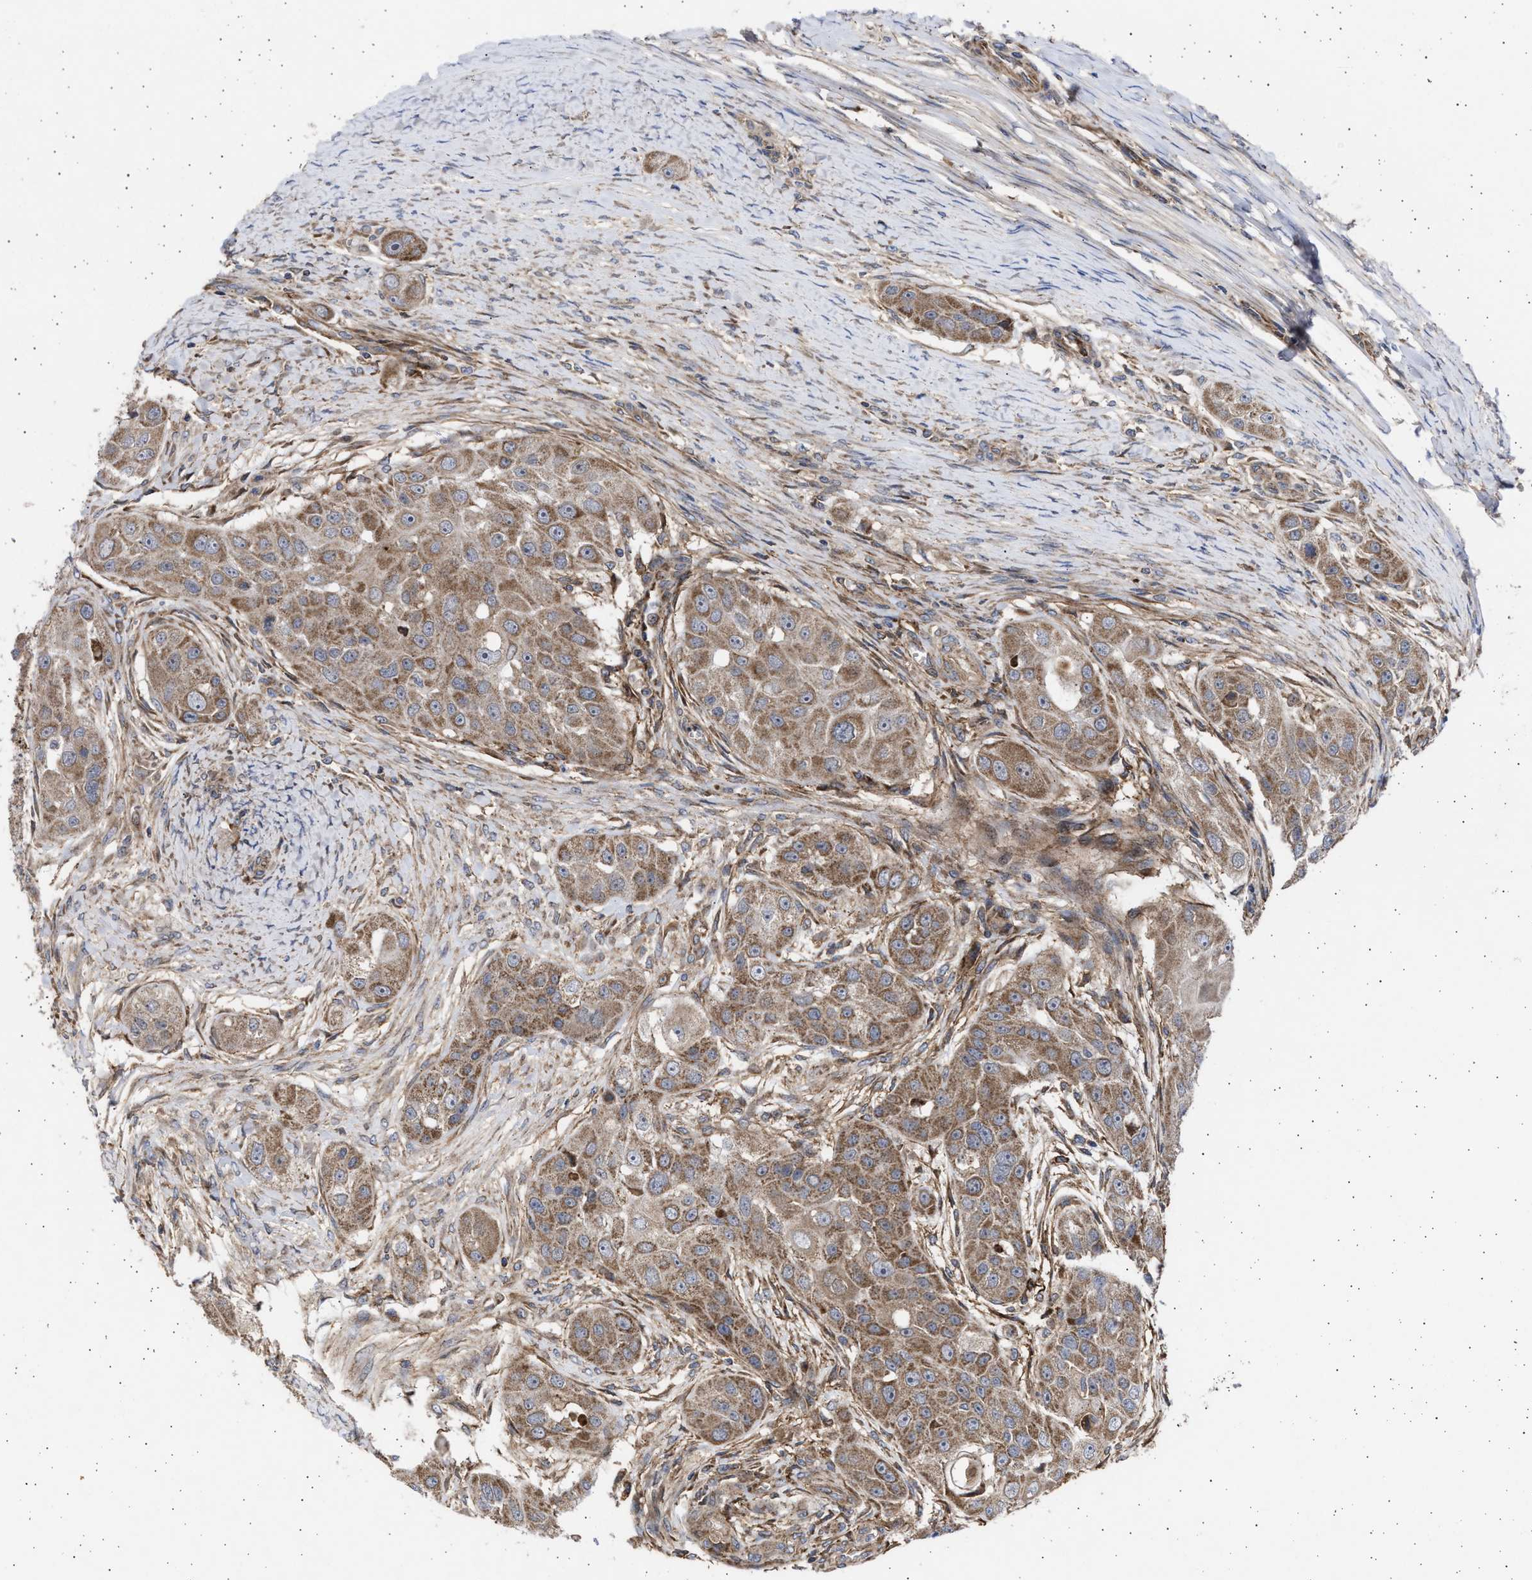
{"staining": {"intensity": "moderate", "quantity": ">75%", "location": "cytoplasmic/membranous"}, "tissue": "head and neck cancer", "cell_type": "Tumor cells", "image_type": "cancer", "snomed": [{"axis": "morphology", "description": "Normal tissue, NOS"}, {"axis": "morphology", "description": "Squamous cell carcinoma, NOS"}, {"axis": "topography", "description": "Skeletal muscle"}, {"axis": "topography", "description": "Head-Neck"}], "caption": "Head and neck squamous cell carcinoma was stained to show a protein in brown. There is medium levels of moderate cytoplasmic/membranous expression in about >75% of tumor cells. (DAB (3,3'-diaminobenzidine) IHC, brown staining for protein, blue staining for nuclei).", "gene": "TTC19", "patient": {"sex": "male", "age": 51}}